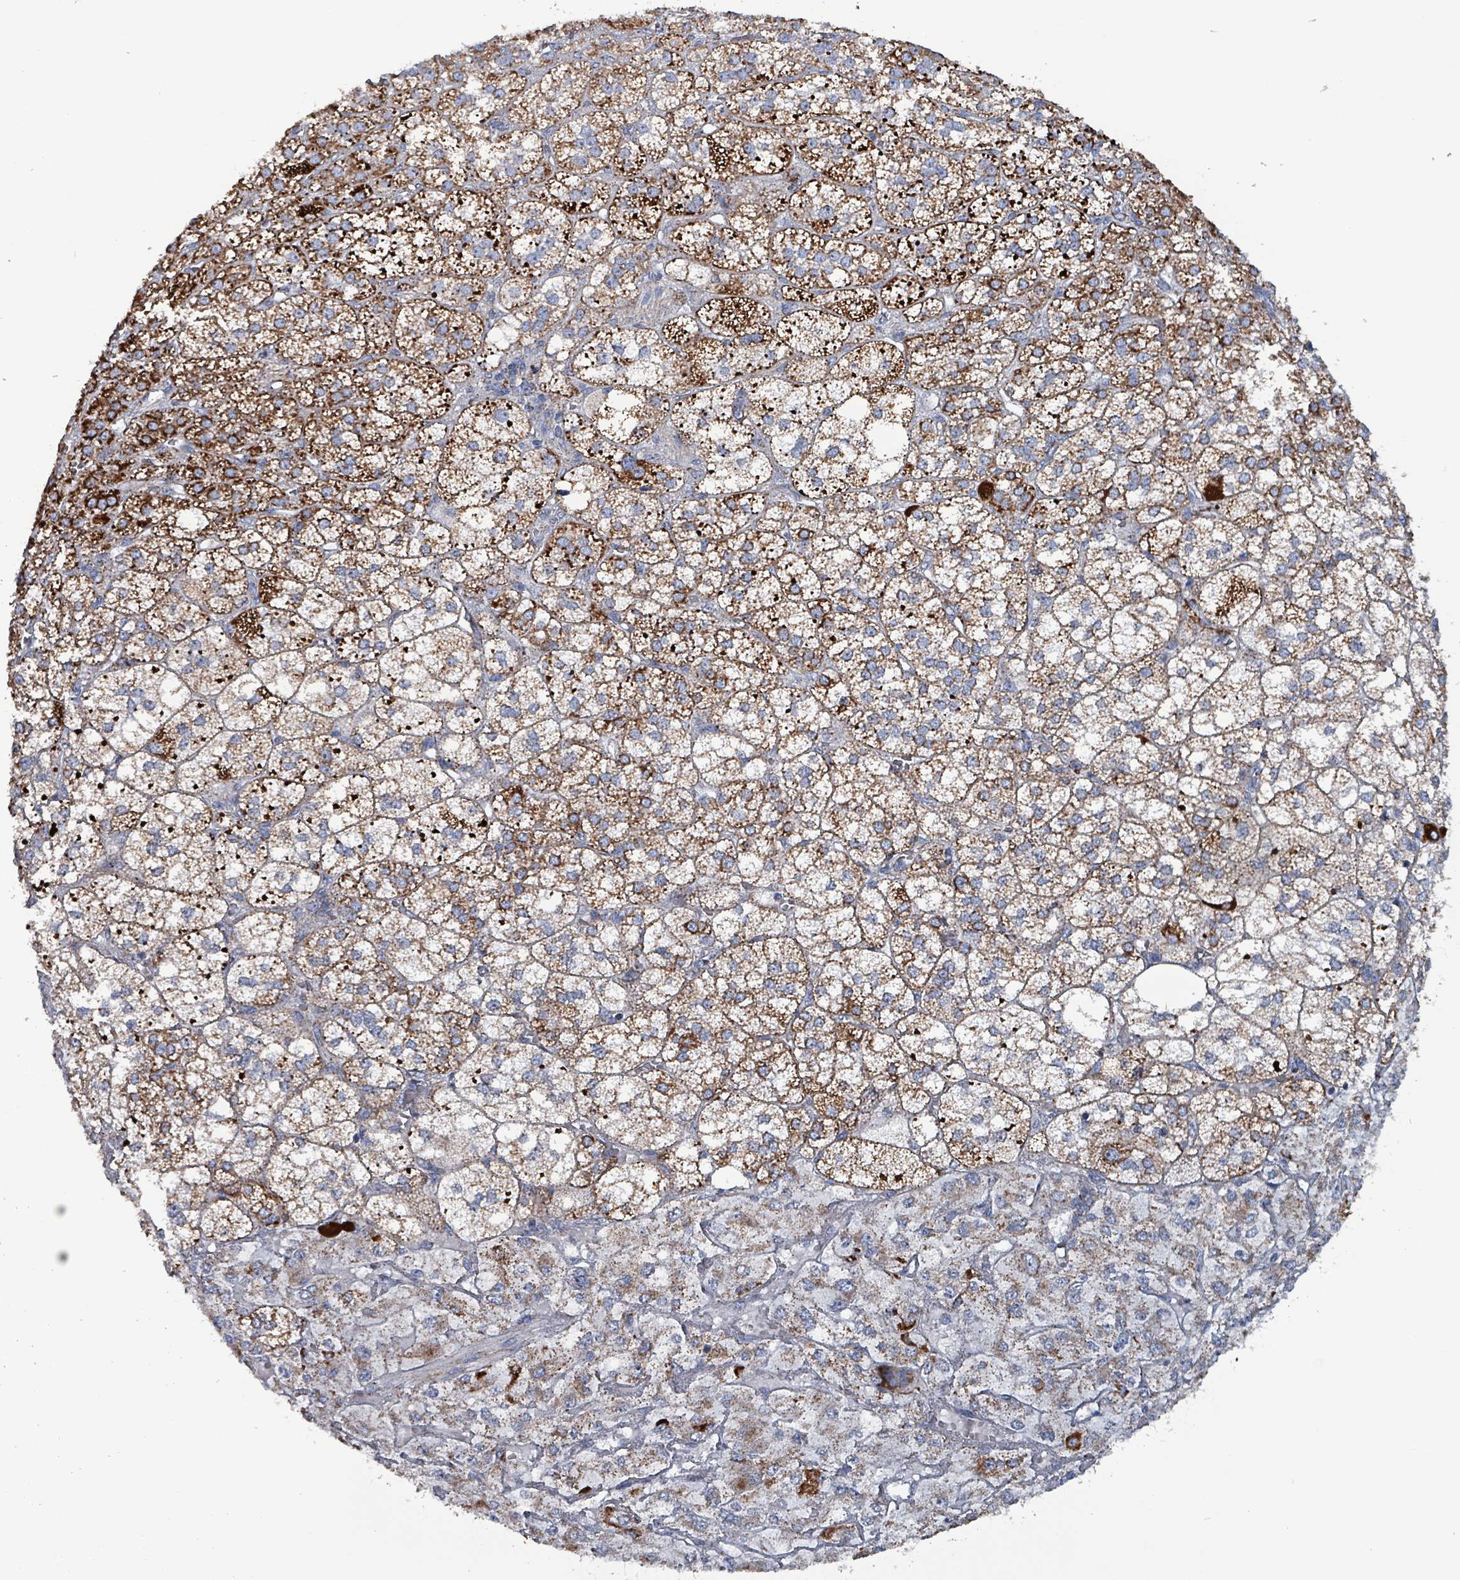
{"staining": {"intensity": "strong", "quantity": ">75%", "location": "cytoplasmic/membranous"}, "tissue": "adrenal gland", "cell_type": "Glandular cells", "image_type": "normal", "snomed": [{"axis": "morphology", "description": "Normal tissue, NOS"}, {"axis": "topography", "description": "Adrenal gland"}], "caption": "Immunohistochemical staining of benign human adrenal gland shows high levels of strong cytoplasmic/membranous staining in approximately >75% of glandular cells.", "gene": "IDH3B", "patient": {"sex": "female", "age": 60}}